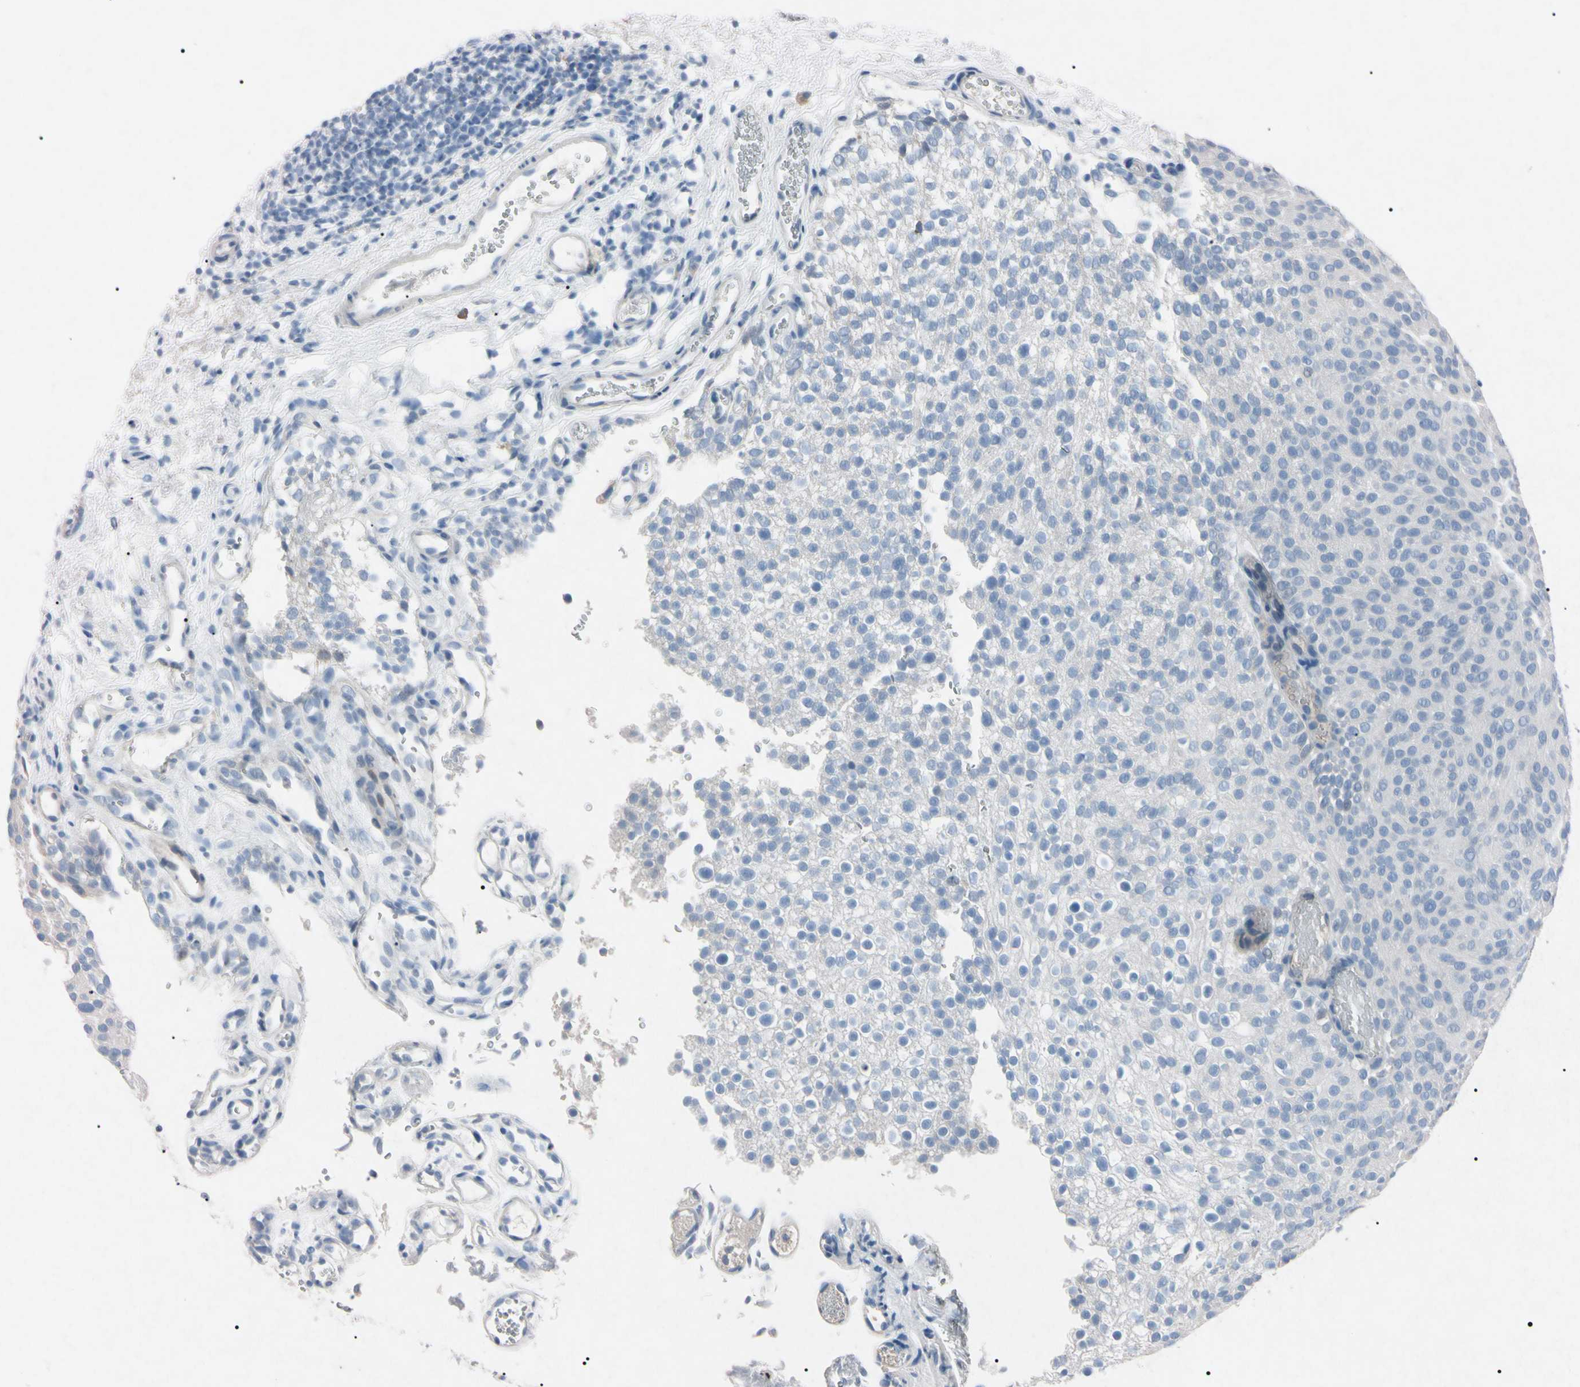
{"staining": {"intensity": "negative", "quantity": "none", "location": "none"}, "tissue": "urothelial cancer", "cell_type": "Tumor cells", "image_type": "cancer", "snomed": [{"axis": "morphology", "description": "Urothelial carcinoma, Low grade"}, {"axis": "topography", "description": "Urinary bladder"}], "caption": "This is an IHC image of human urothelial carcinoma (low-grade). There is no expression in tumor cells.", "gene": "ELN", "patient": {"sex": "male", "age": 78}}